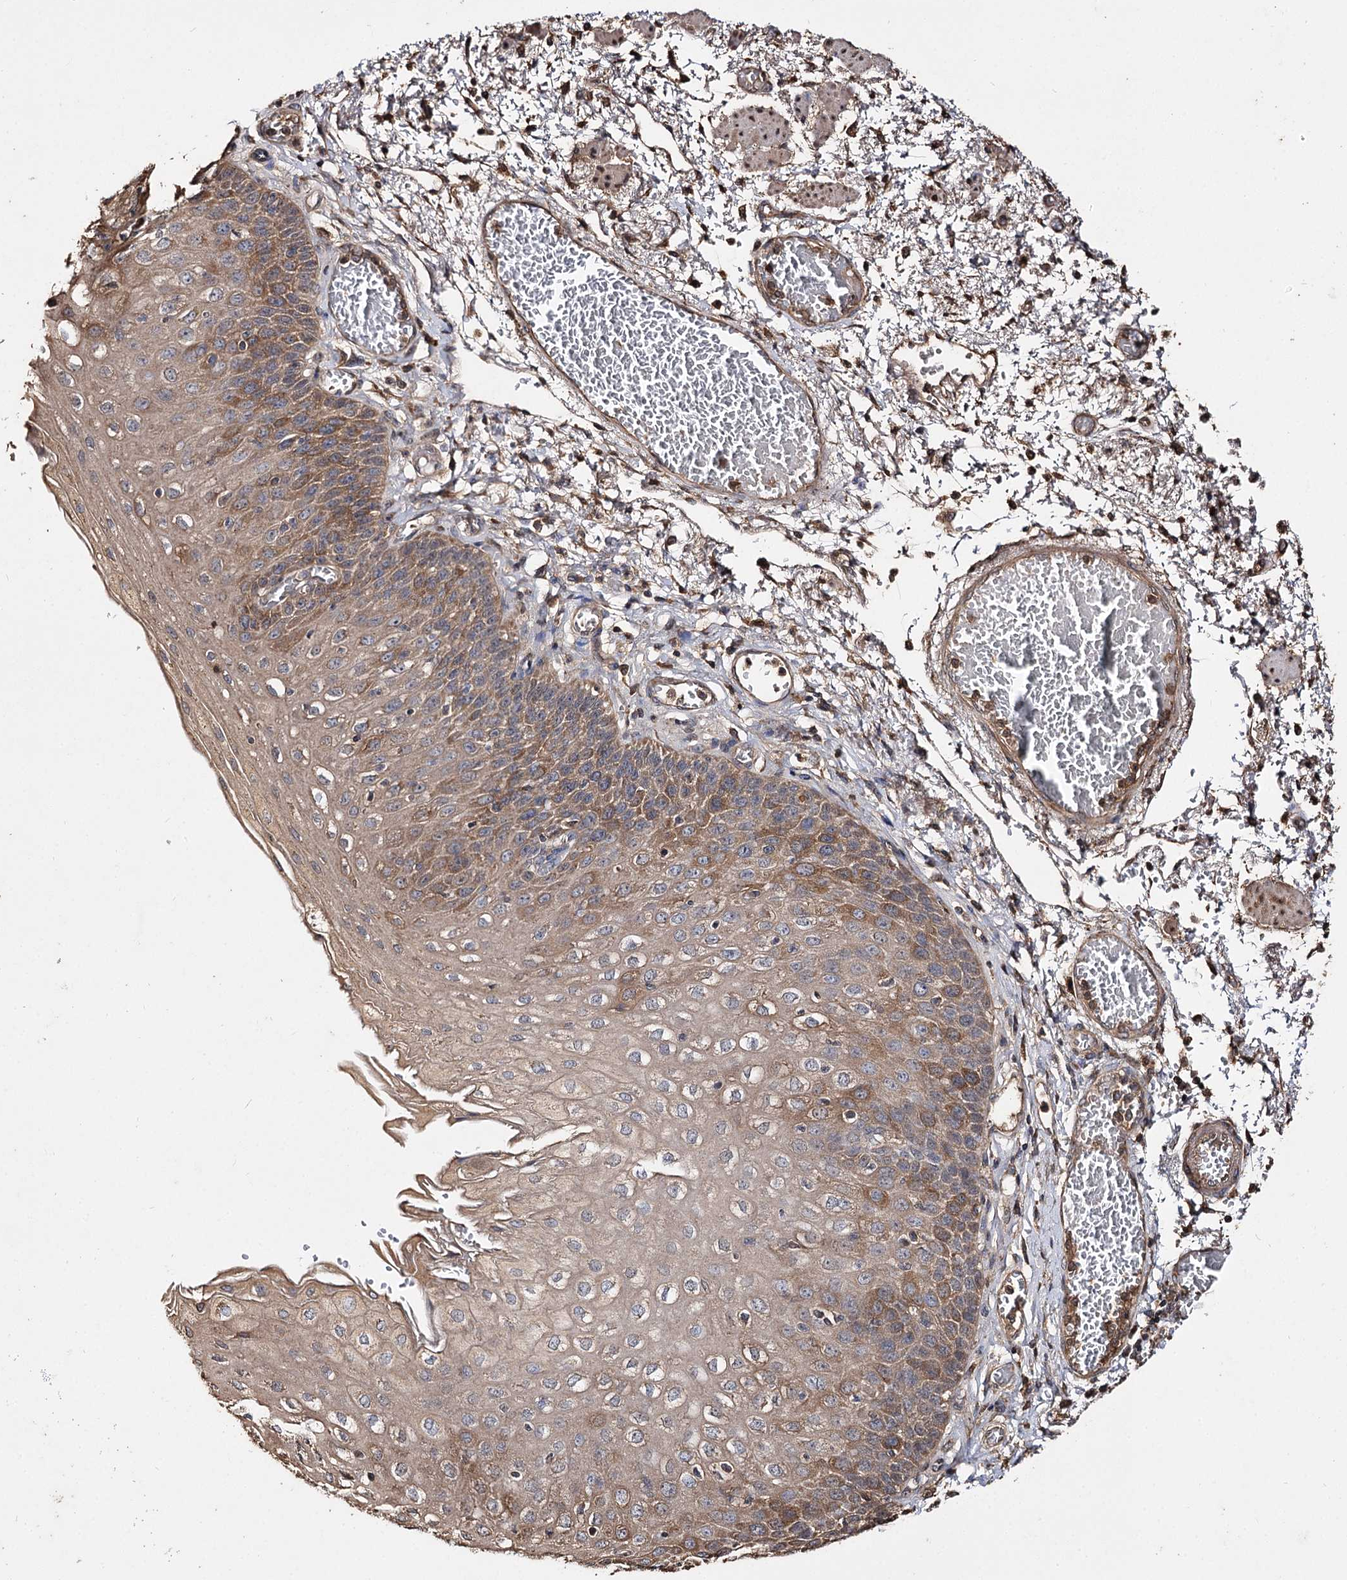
{"staining": {"intensity": "moderate", "quantity": ">75%", "location": "cytoplasmic/membranous"}, "tissue": "esophagus", "cell_type": "Squamous epithelial cells", "image_type": "normal", "snomed": [{"axis": "morphology", "description": "Normal tissue, NOS"}, {"axis": "topography", "description": "Esophagus"}], "caption": "Immunohistochemistry micrograph of unremarkable human esophagus stained for a protein (brown), which reveals medium levels of moderate cytoplasmic/membranous positivity in about >75% of squamous epithelial cells.", "gene": "ARL13A", "patient": {"sex": "male", "age": 81}}